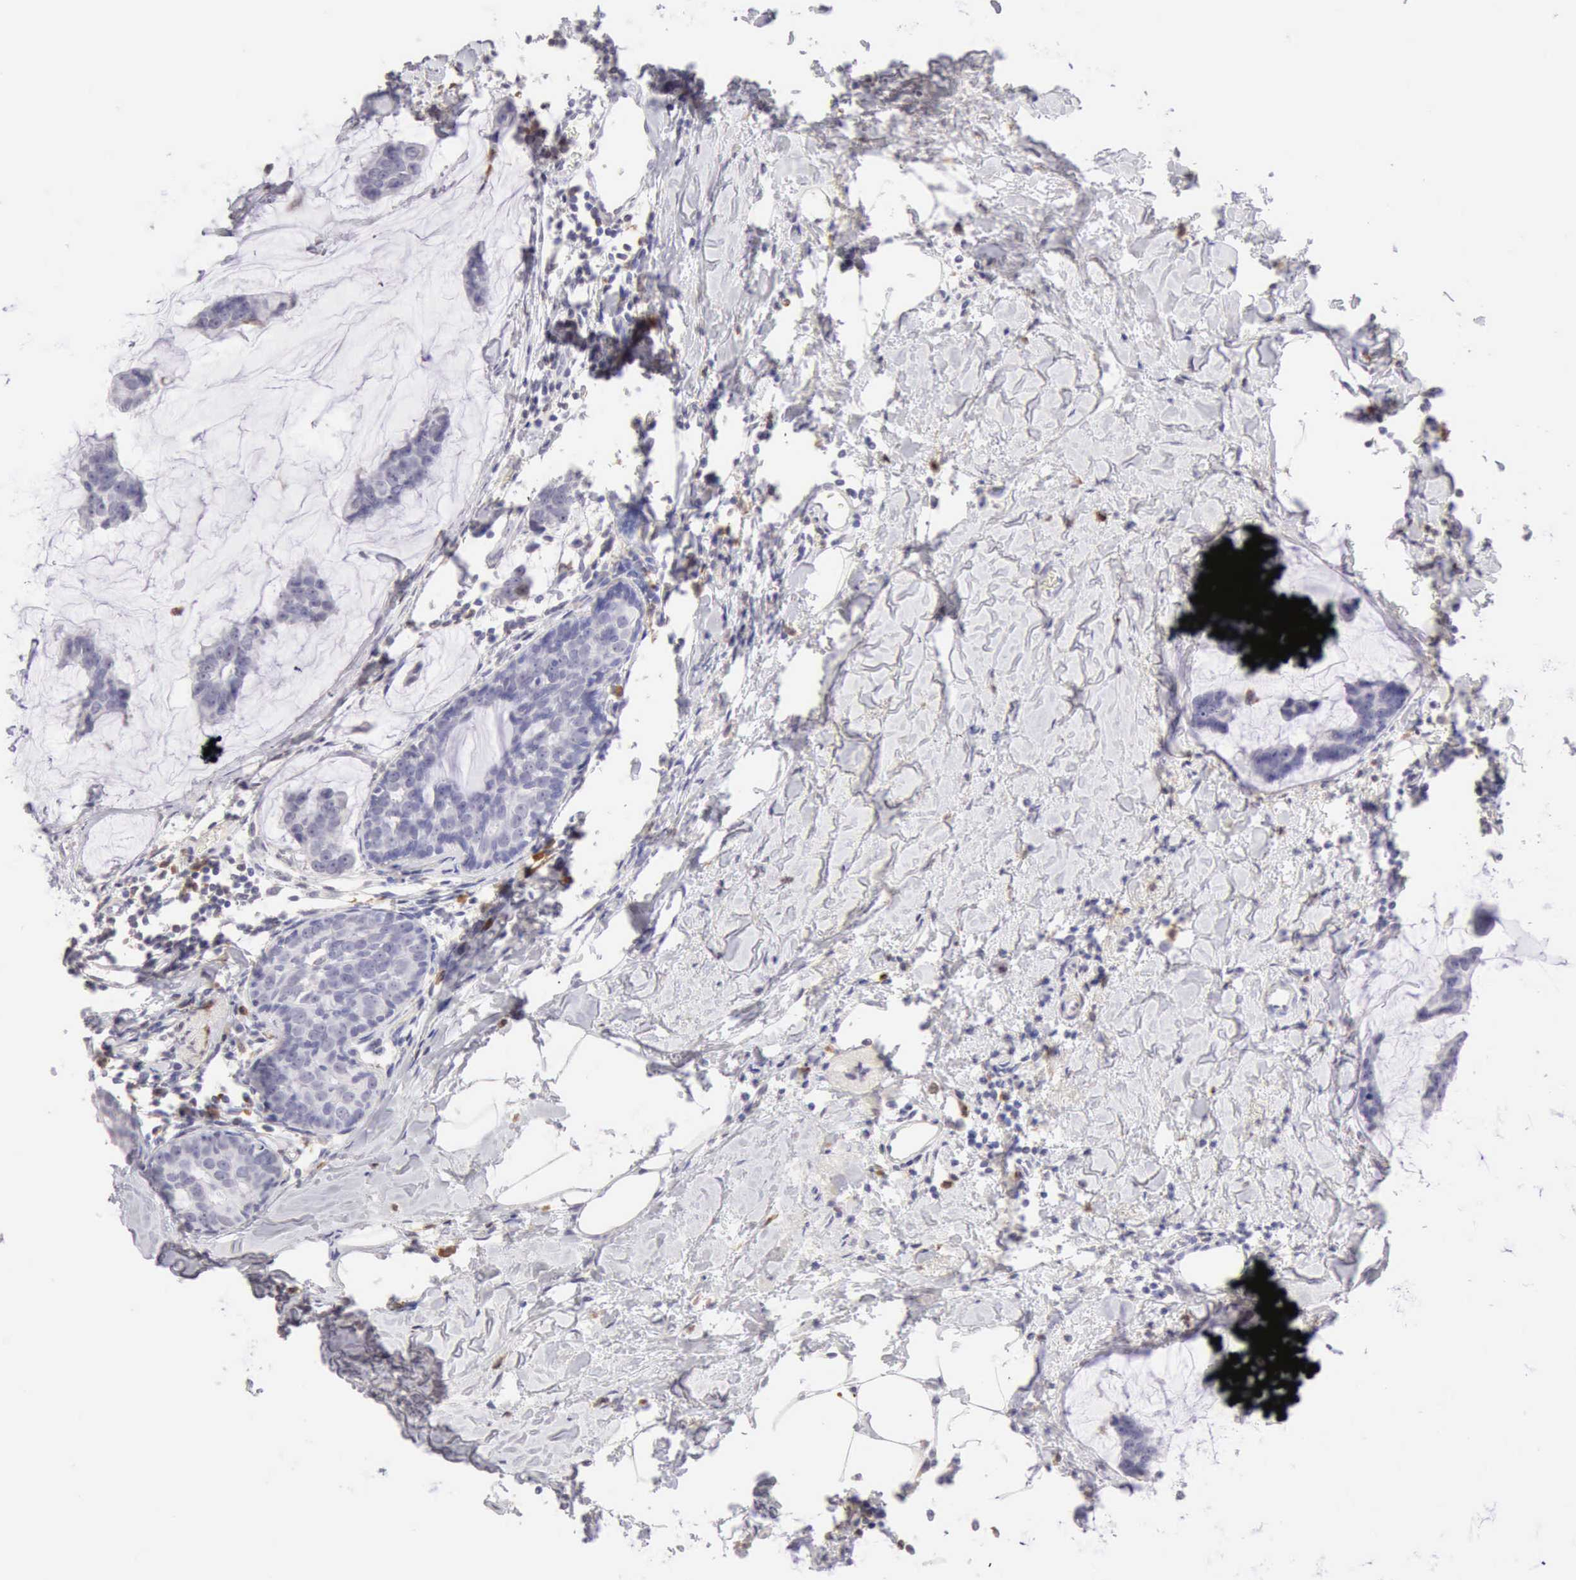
{"staining": {"intensity": "negative", "quantity": "none", "location": "none"}, "tissue": "breast cancer", "cell_type": "Tumor cells", "image_type": "cancer", "snomed": [{"axis": "morphology", "description": "Normal tissue, NOS"}, {"axis": "morphology", "description": "Duct carcinoma"}, {"axis": "topography", "description": "Breast"}], "caption": "High power microscopy image of an IHC photomicrograph of breast intraductal carcinoma, revealing no significant positivity in tumor cells.", "gene": "RNASE1", "patient": {"sex": "female", "age": 50}}